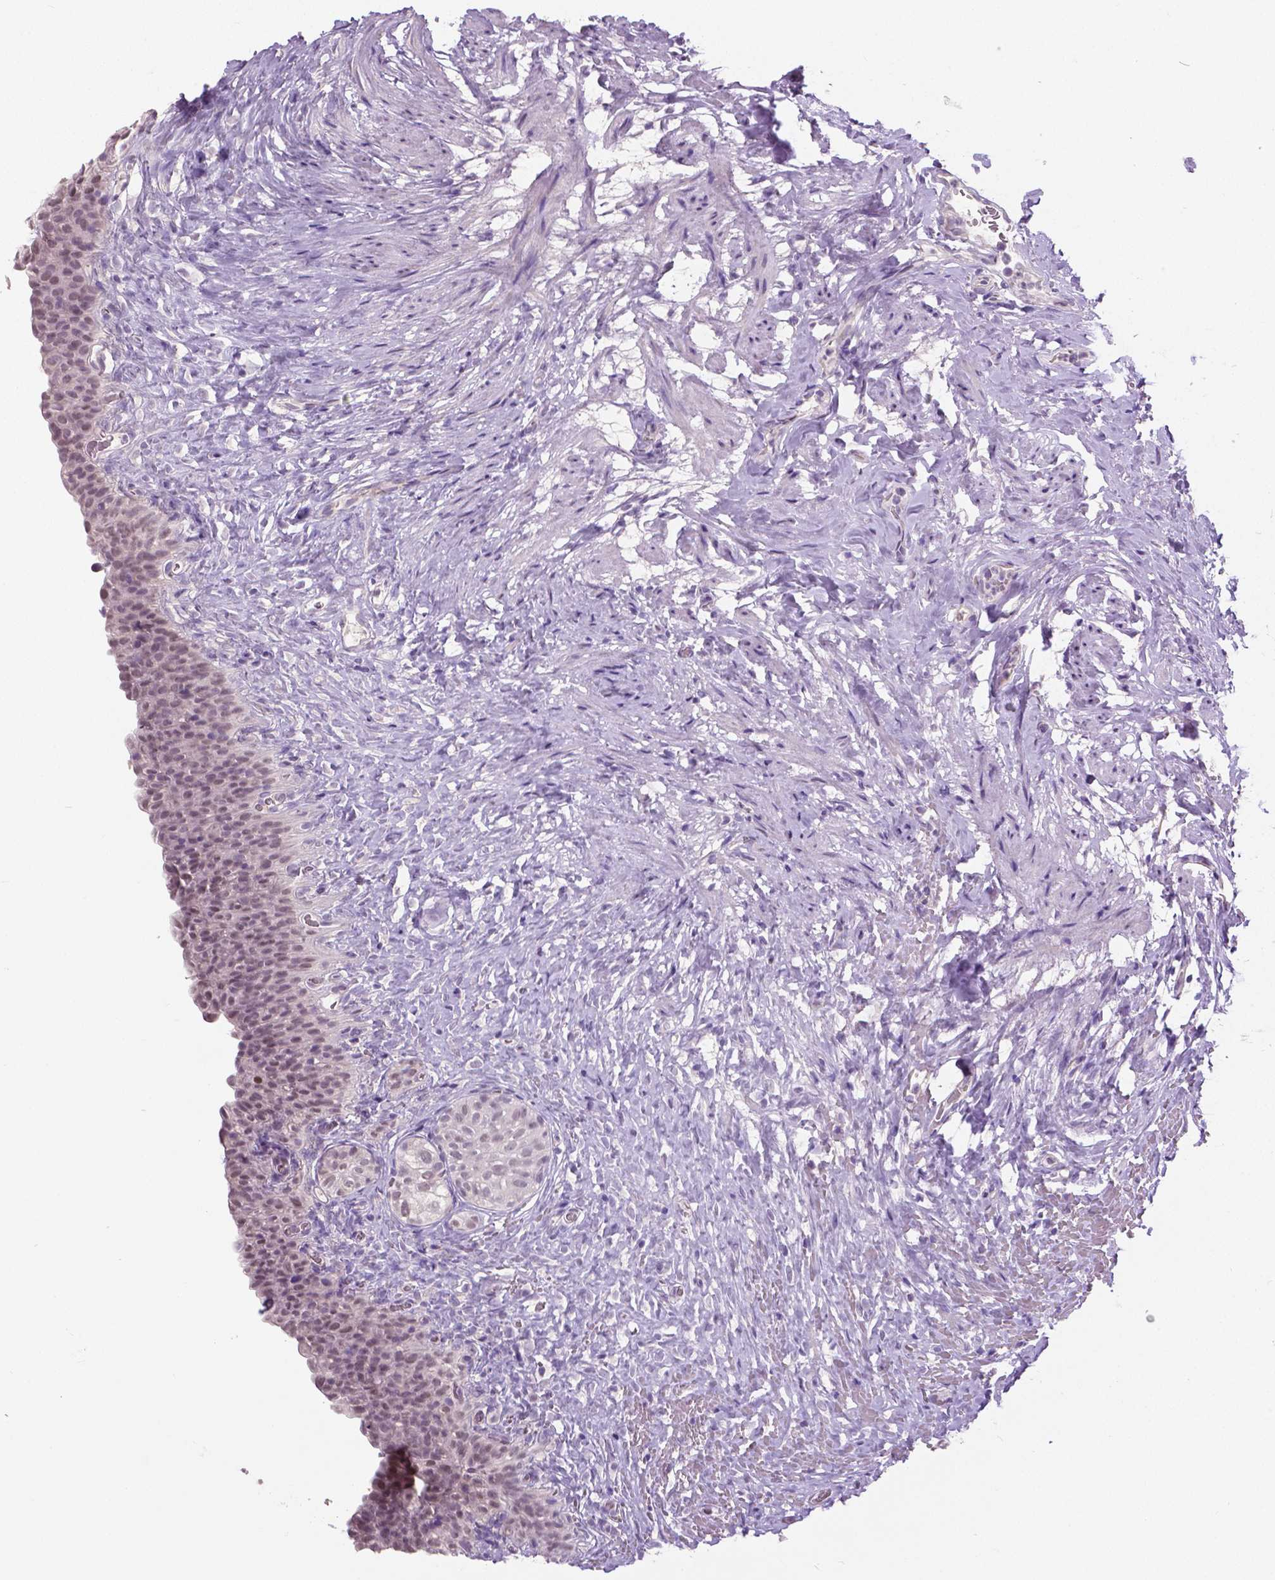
{"staining": {"intensity": "weak", "quantity": "<25%", "location": "nuclear"}, "tissue": "urinary bladder", "cell_type": "Urothelial cells", "image_type": "normal", "snomed": [{"axis": "morphology", "description": "Normal tissue, NOS"}, {"axis": "topography", "description": "Urinary bladder"}, {"axis": "topography", "description": "Prostate"}], "caption": "Unremarkable urinary bladder was stained to show a protein in brown. There is no significant expression in urothelial cells. The staining is performed using DAB (3,3'-diaminobenzidine) brown chromogen with nuclei counter-stained in using hematoxylin.", "gene": "FOXA1", "patient": {"sex": "male", "age": 76}}